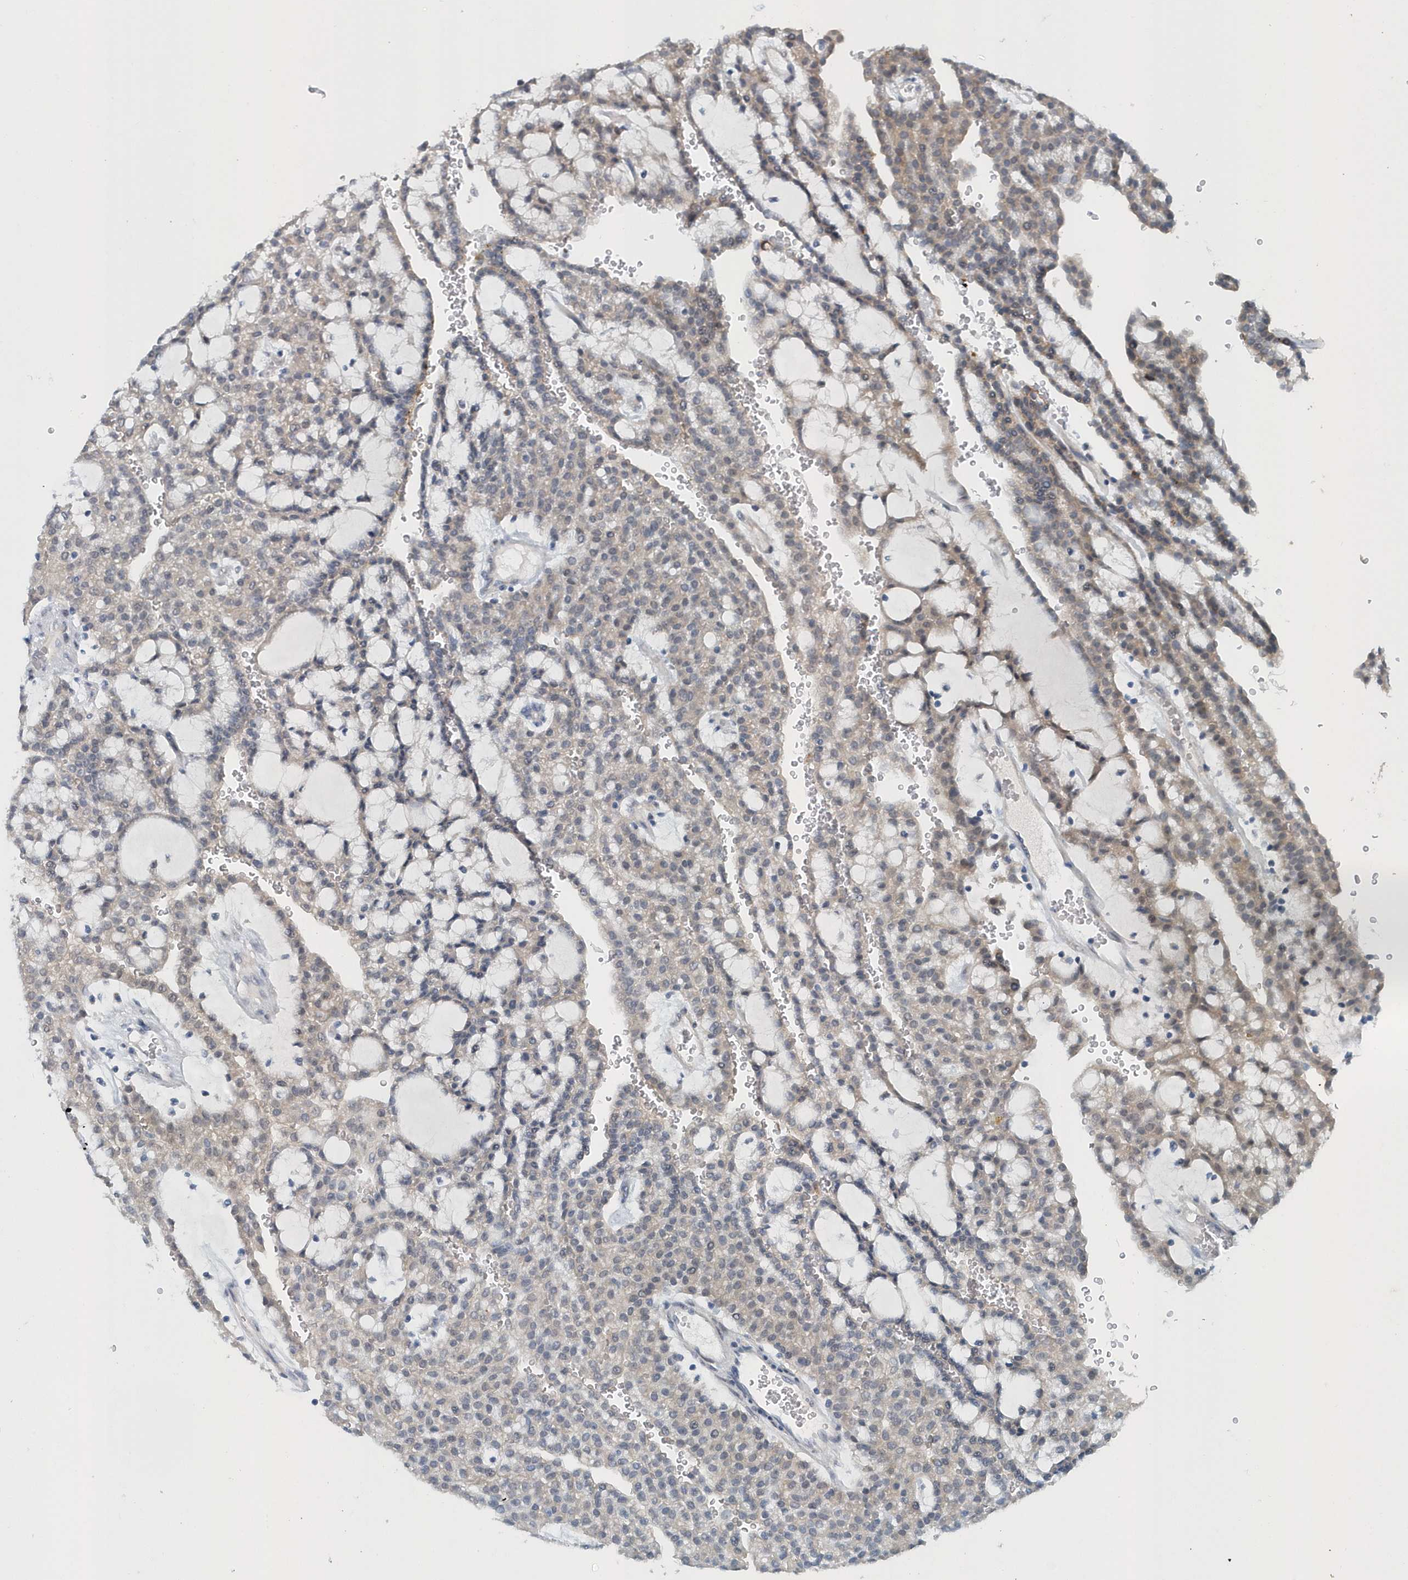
{"staining": {"intensity": "weak", "quantity": "<25%", "location": "cytoplasmic/membranous"}, "tissue": "renal cancer", "cell_type": "Tumor cells", "image_type": "cancer", "snomed": [{"axis": "morphology", "description": "Adenocarcinoma, NOS"}, {"axis": "topography", "description": "Kidney"}], "caption": "DAB immunohistochemical staining of adenocarcinoma (renal) shows no significant positivity in tumor cells.", "gene": "PFN2", "patient": {"sex": "male", "age": 63}}